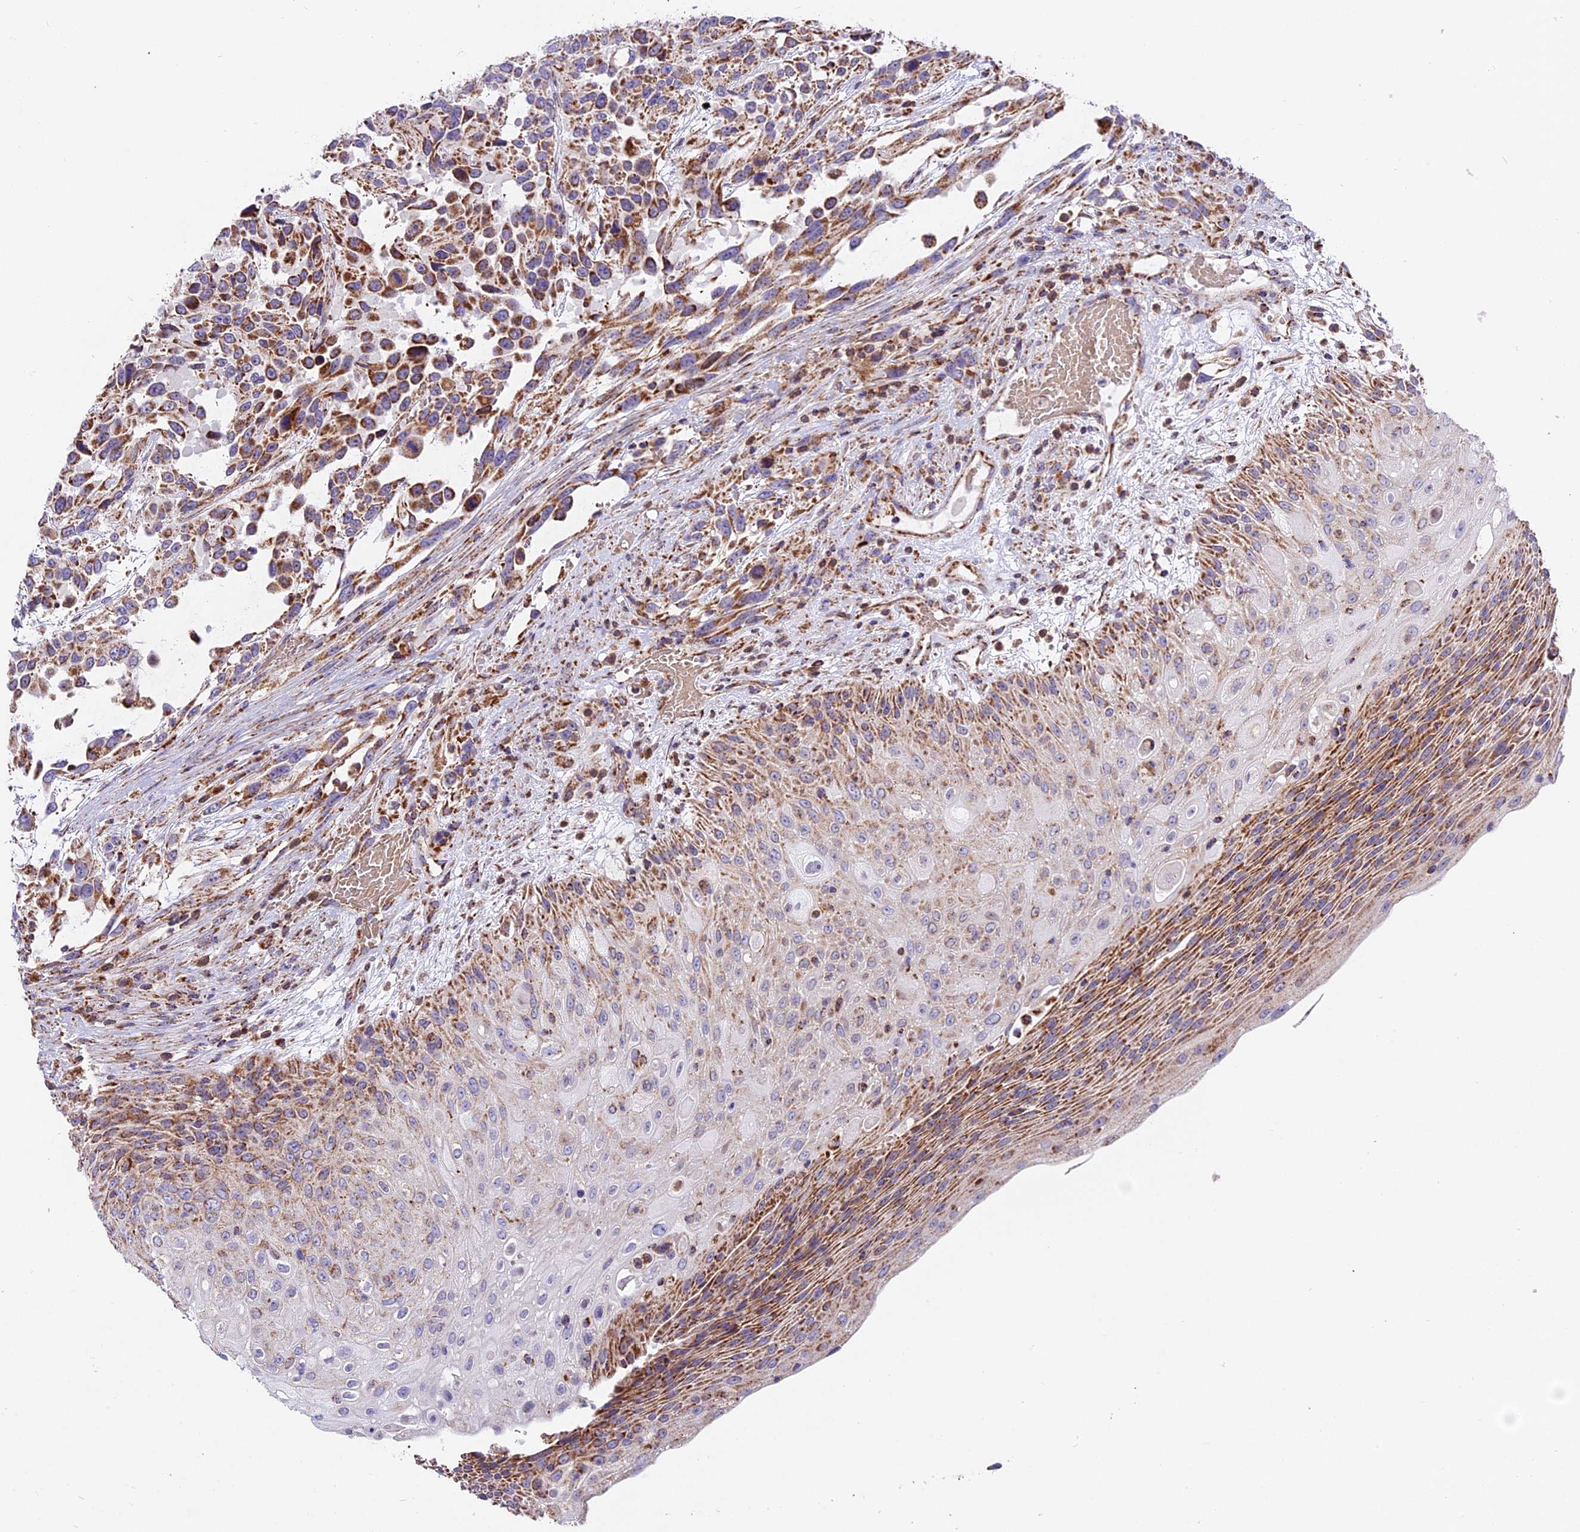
{"staining": {"intensity": "moderate", "quantity": ">75%", "location": "cytoplasmic/membranous"}, "tissue": "urothelial cancer", "cell_type": "Tumor cells", "image_type": "cancer", "snomed": [{"axis": "morphology", "description": "Urothelial carcinoma, High grade"}, {"axis": "topography", "description": "Urinary bladder"}], "caption": "Immunohistochemistry (IHC) image of human high-grade urothelial carcinoma stained for a protein (brown), which demonstrates medium levels of moderate cytoplasmic/membranous staining in about >75% of tumor cells.", "gene": "NDUFA8", "patient": {"sex": "female", "age": 70}}